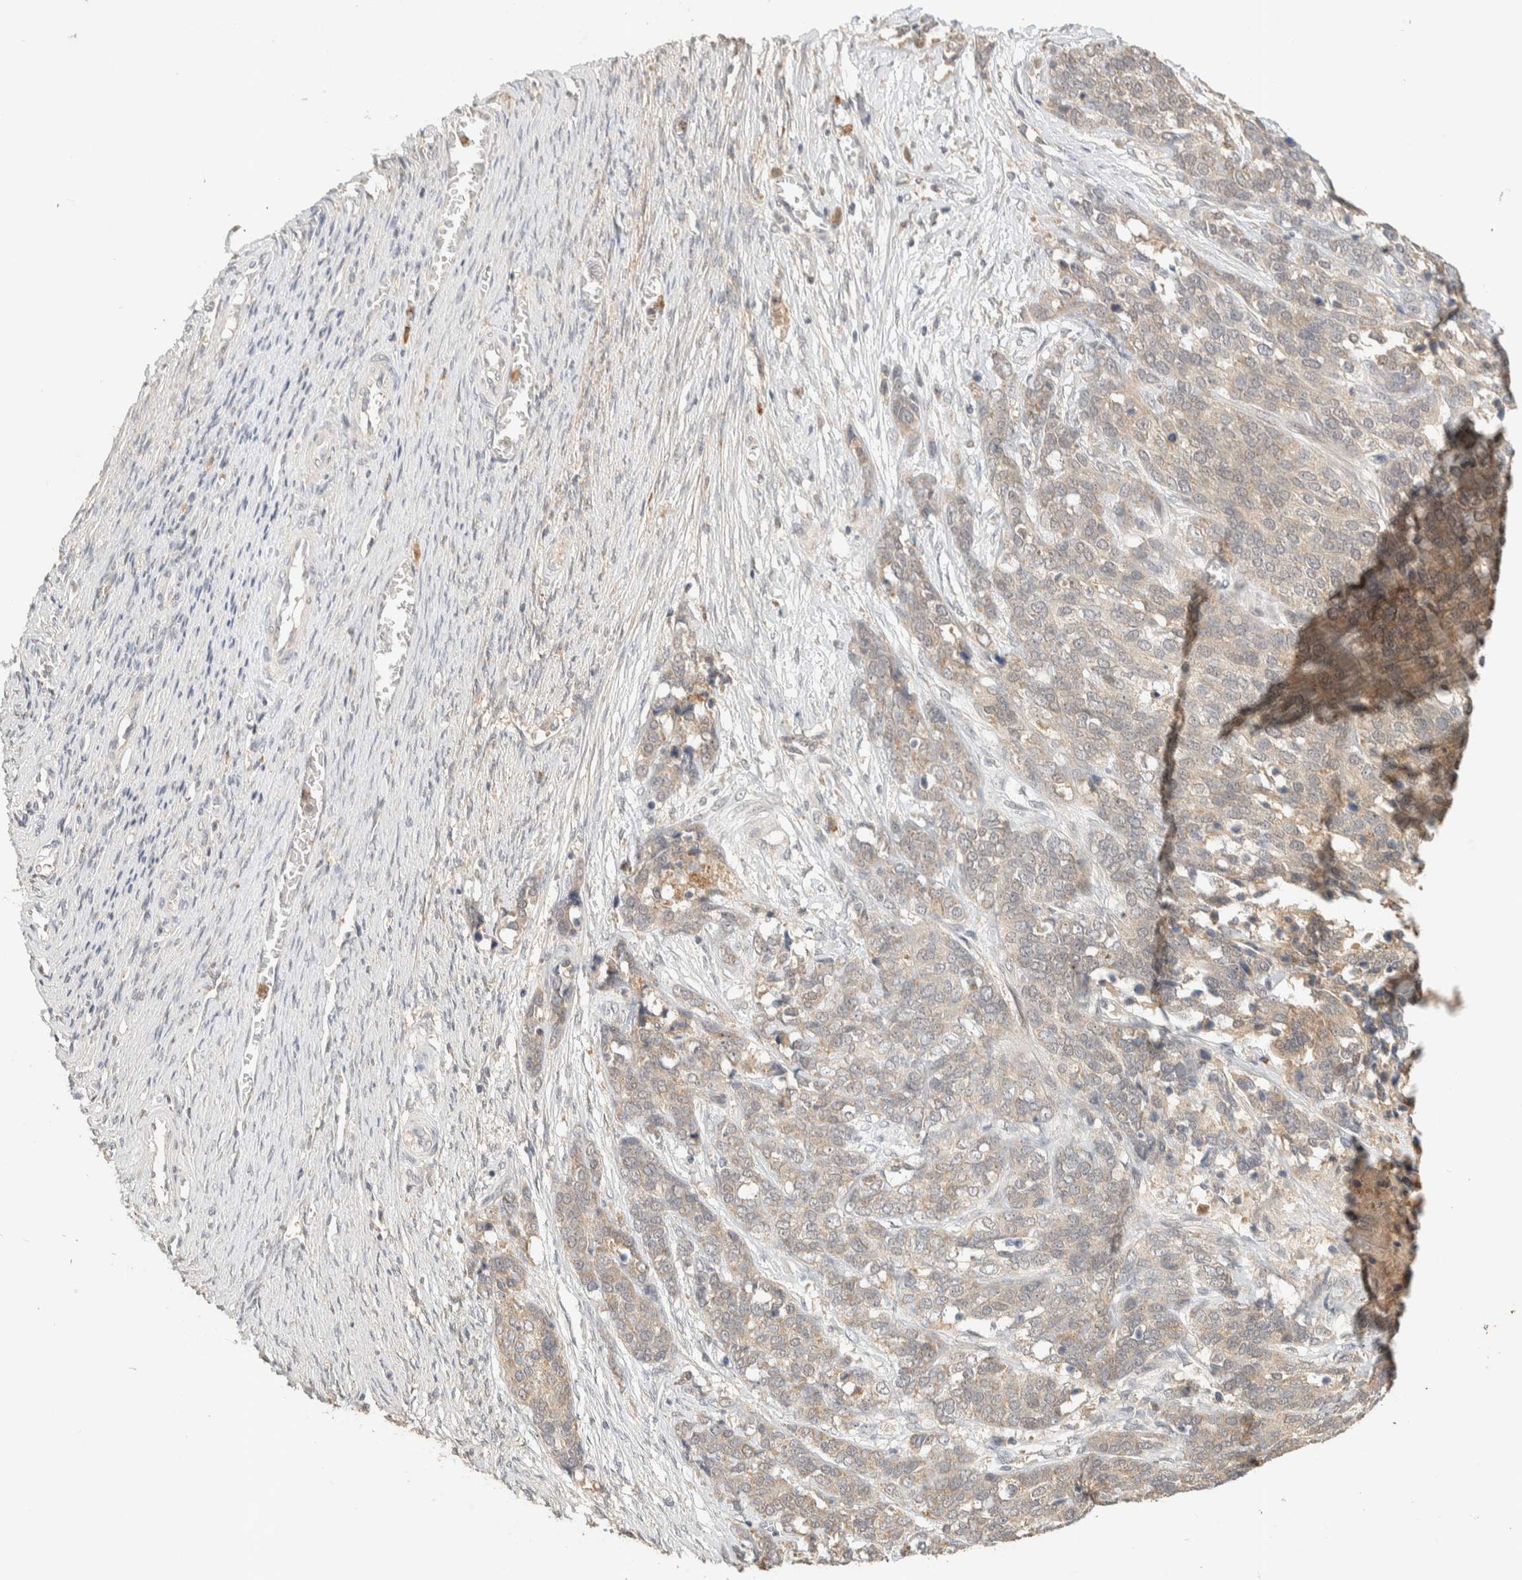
{"staining": {"intensity": "weak", "quantity": "25%-75%", "location": "cytoplasmic/membranous"}, "tissue": "ovarian cancer", "cell_type": "Tumor cells", "image_type": "cancer", "snomed": [{"axis": "morphology", "description": "Cystadenocarcinoma, serous, NOS"}, {"axis": "topography", "description": "Ovary"}], "caption": "Serous cystadenocarcinoma (ovarian) tissue demonstrates weak cytoplasmic/membranous positivity in about 25%-75% of tumor cells", "gene": "ITPA", "patient": {"sex": "female", "age": 44}}